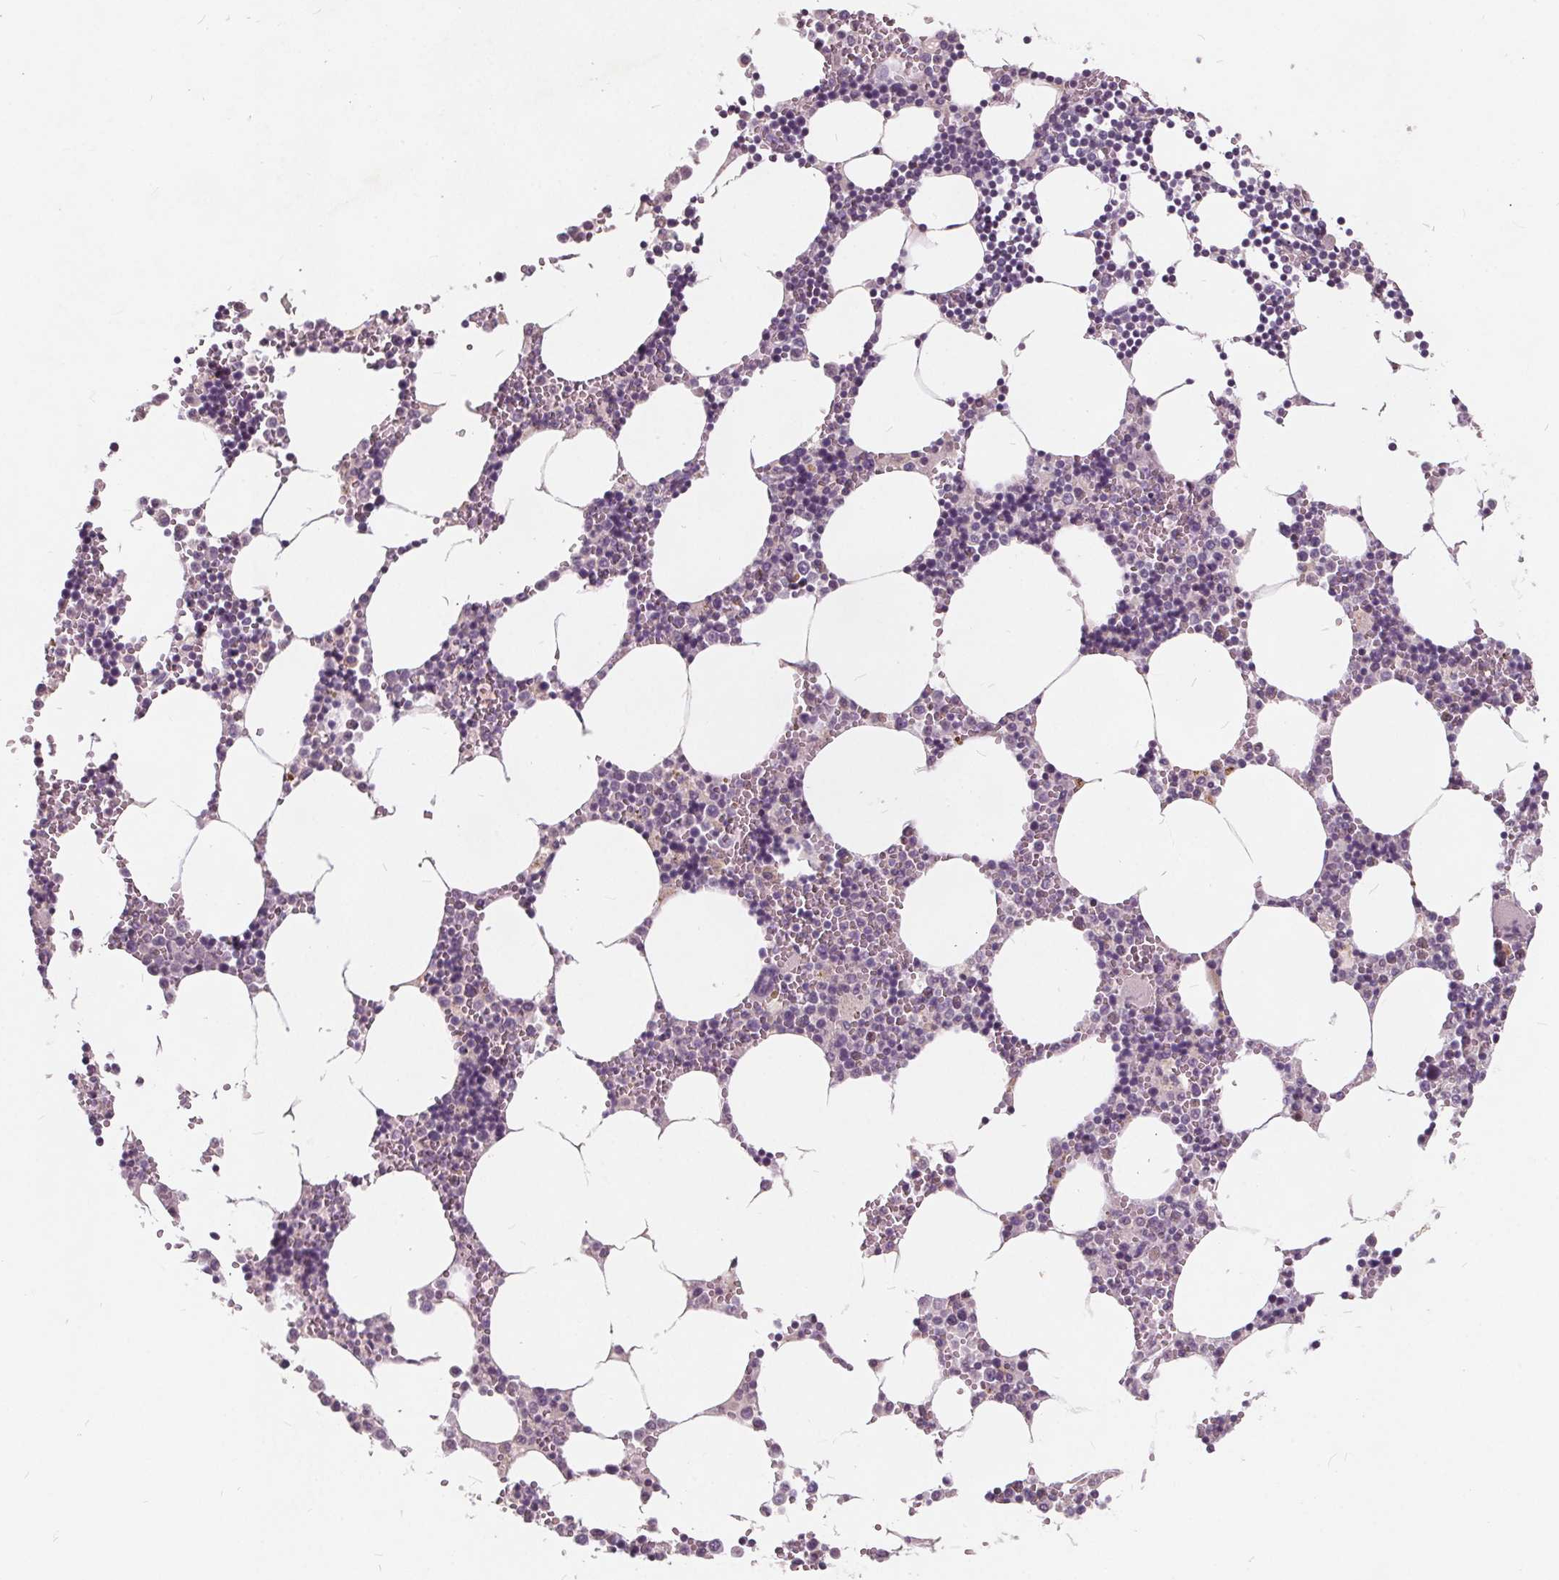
{"staining": {"intensity": "negative", "quantity": "none", "location": "none"}, "tissue": "bone marrow", "cell_type": "Hematopoietic cells", "image_type": "normal", "snomed": [{"axis": "morphology", "description": "Normal tissue, NOS"}, {"axis": "topography", "description": "Bone marrow"}], "caption": "High power microscopy micrograph of an IHC photomicrograph of benign bone marrow, revealing no significant expression in hematopoietic cells.", "gene": "PLA2G2E", "patient": {"sex": "male", "age": 54}}